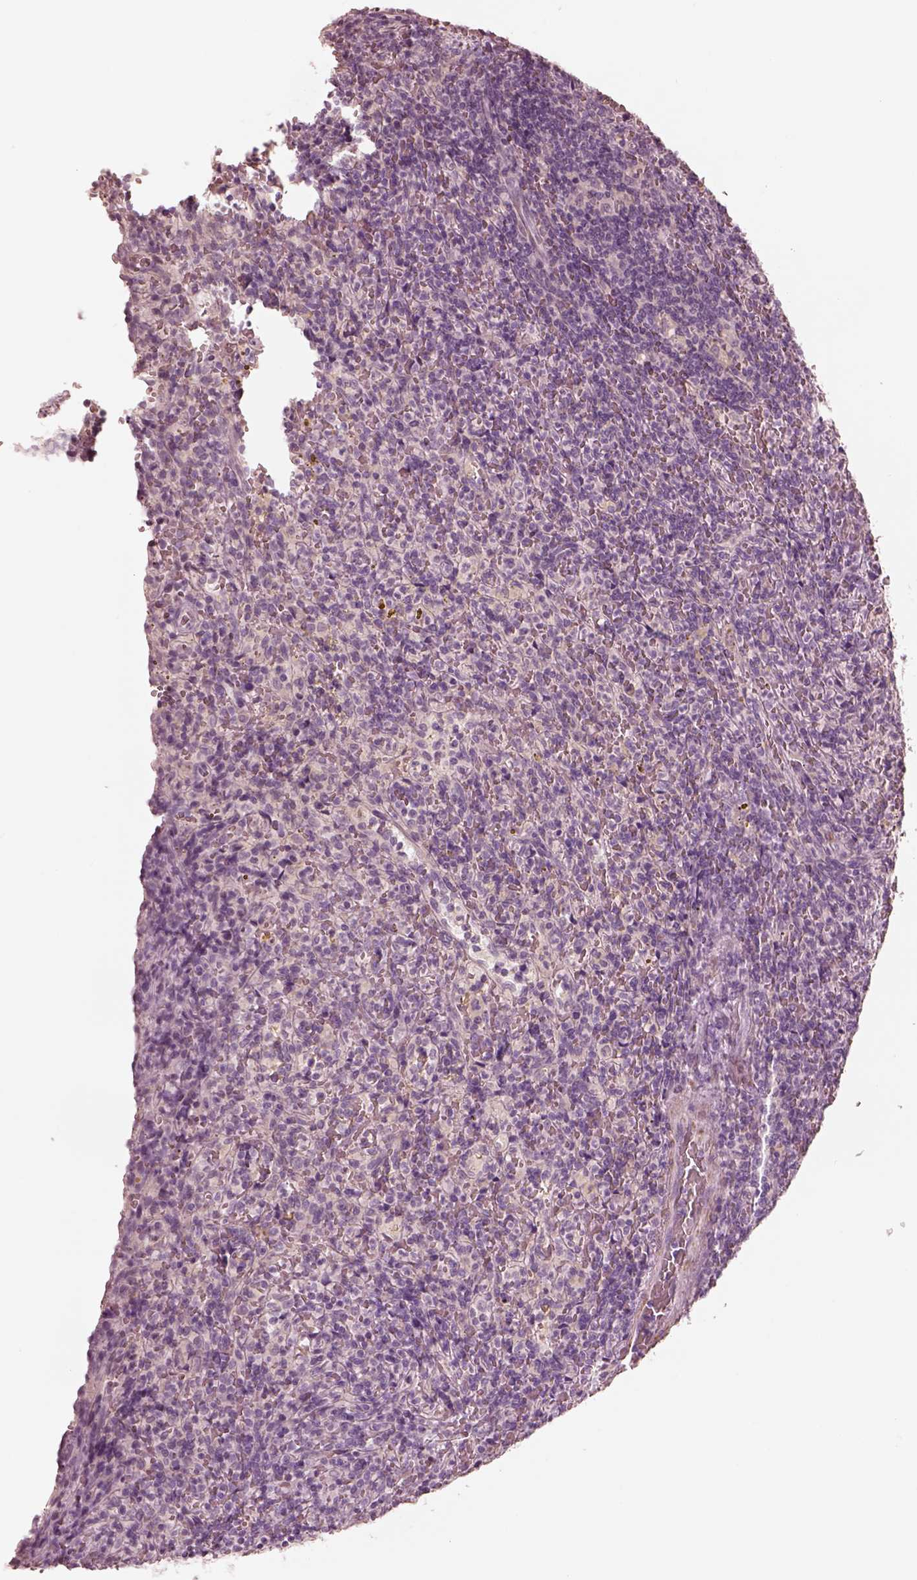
{"staining": {"intensity": "negative", "quantity": "none", "location": "none"}, "tissue": "lymphoma", "cell_type": "Tumor cells", "image_type": "cancer", "snomed": [{"axis": "morphology", "description": "Malignant lymphoma, non-Hodgkin's type, Low grade"}, {"axis": "topography", "description": "Spleen"}], "caption": "There is no significant staining in tumor cells of lymphoma. Nuclei are stained in blue.", "gene": "DNAAF9", "patient": {"sex": "female", "age": 70}}